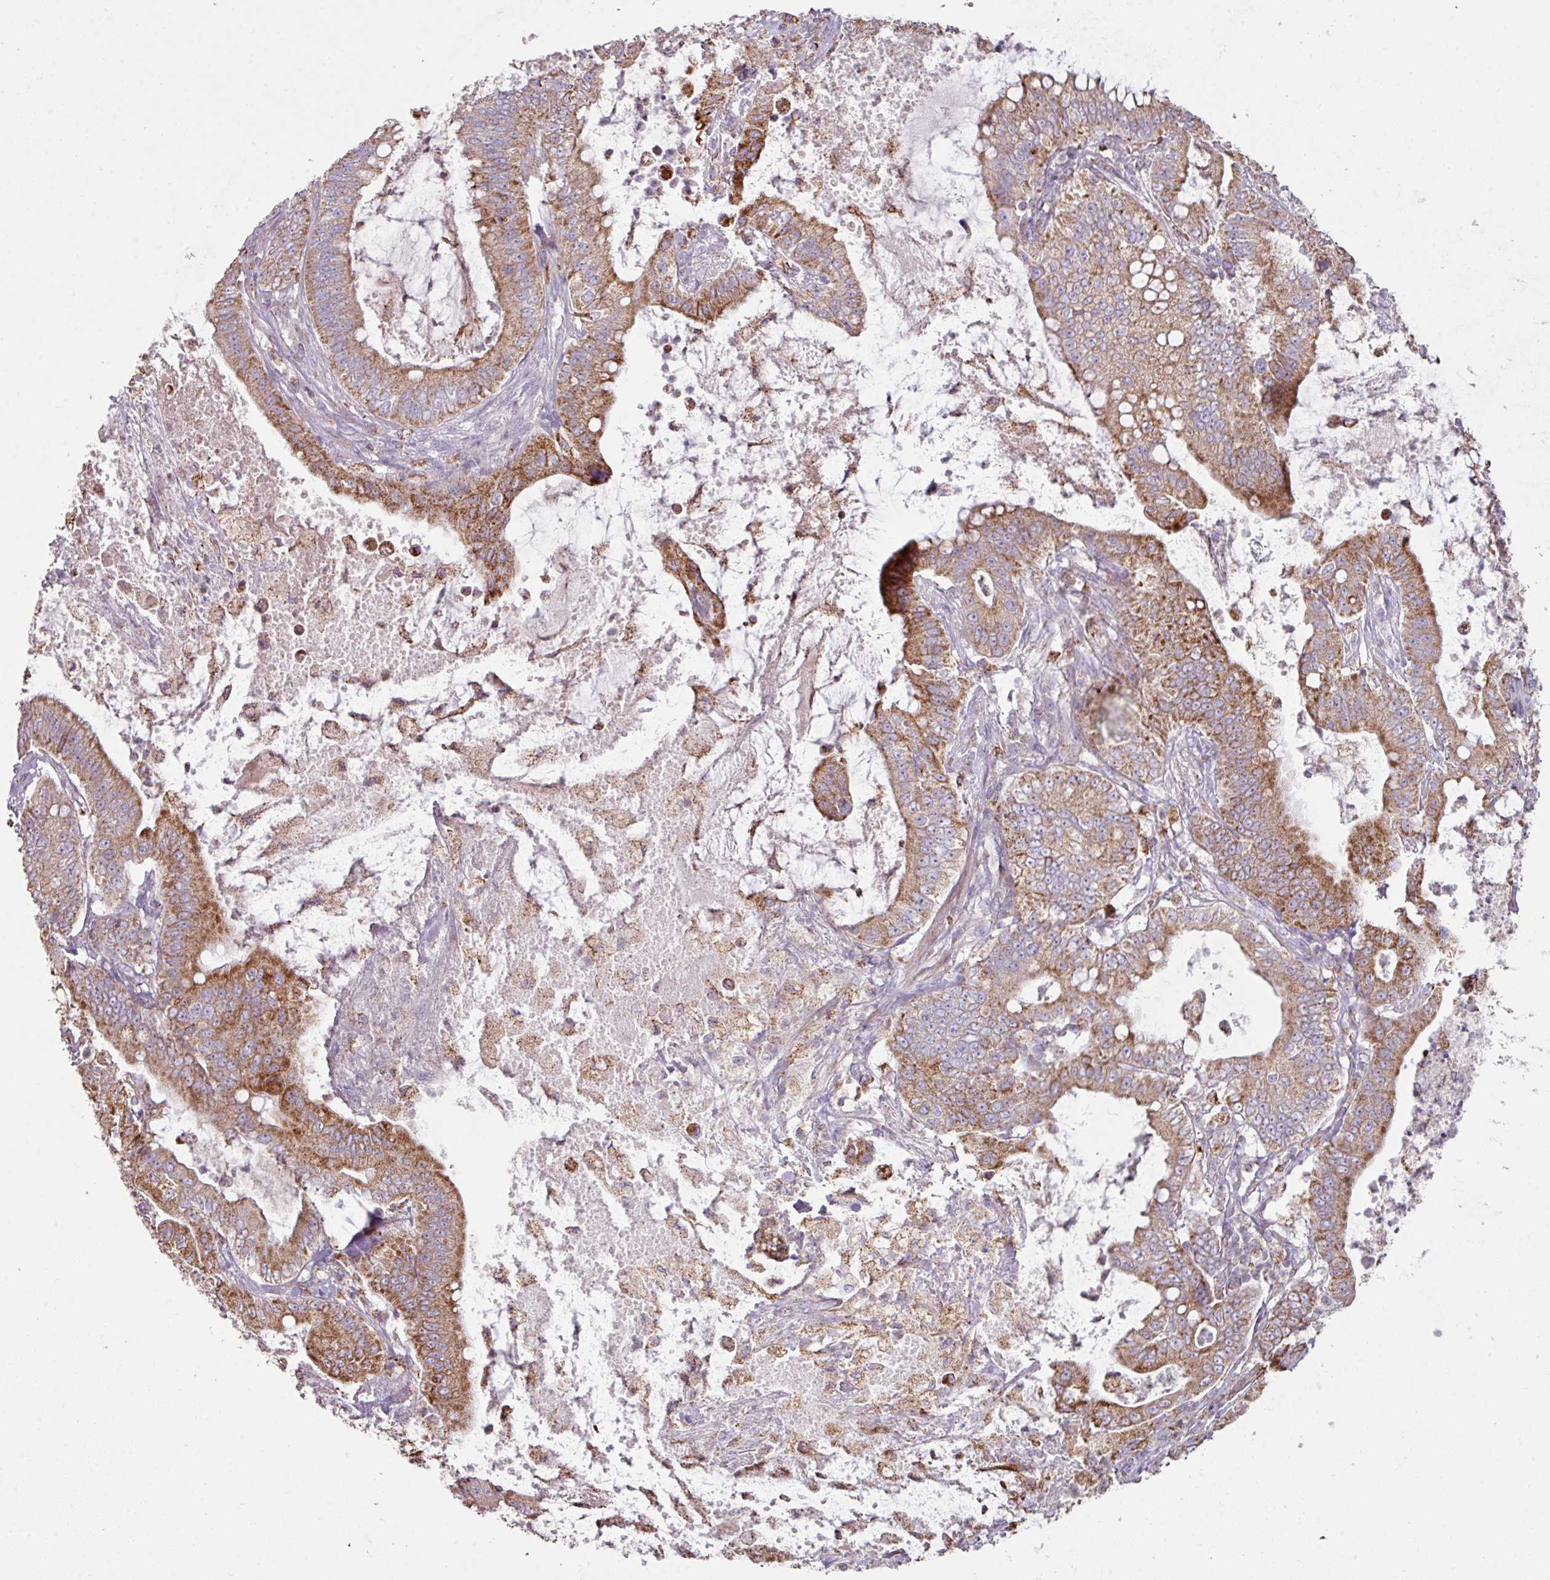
{"staining": {"intensity": "moderate", "quantity": ">75%", "location": "cytoplasmic/membranous"}, "tissue": "pancreatic cancer", "cell_type": "Tumor cells", "image_type": "cancer", "snomed": [{"axis": "morphology", "description": "Adenocarcinoma, NOS"}, {"axis": "topography", "description": "Pancreas"}], "caption": "Immunohistochemical staining of adenocarcinoma (pancreatic) shows medium levels of moderate cytoplasmic/membranous positivity in about >75% of tumor cells. The staining was performed using DAB (3,3'-diaminobenzidine), with brown indicating positive protein expression. Nuclei are stained blue with hematoxylin.", "gene": "SQOR", "patient": {"sex": "male", "age": 71}}